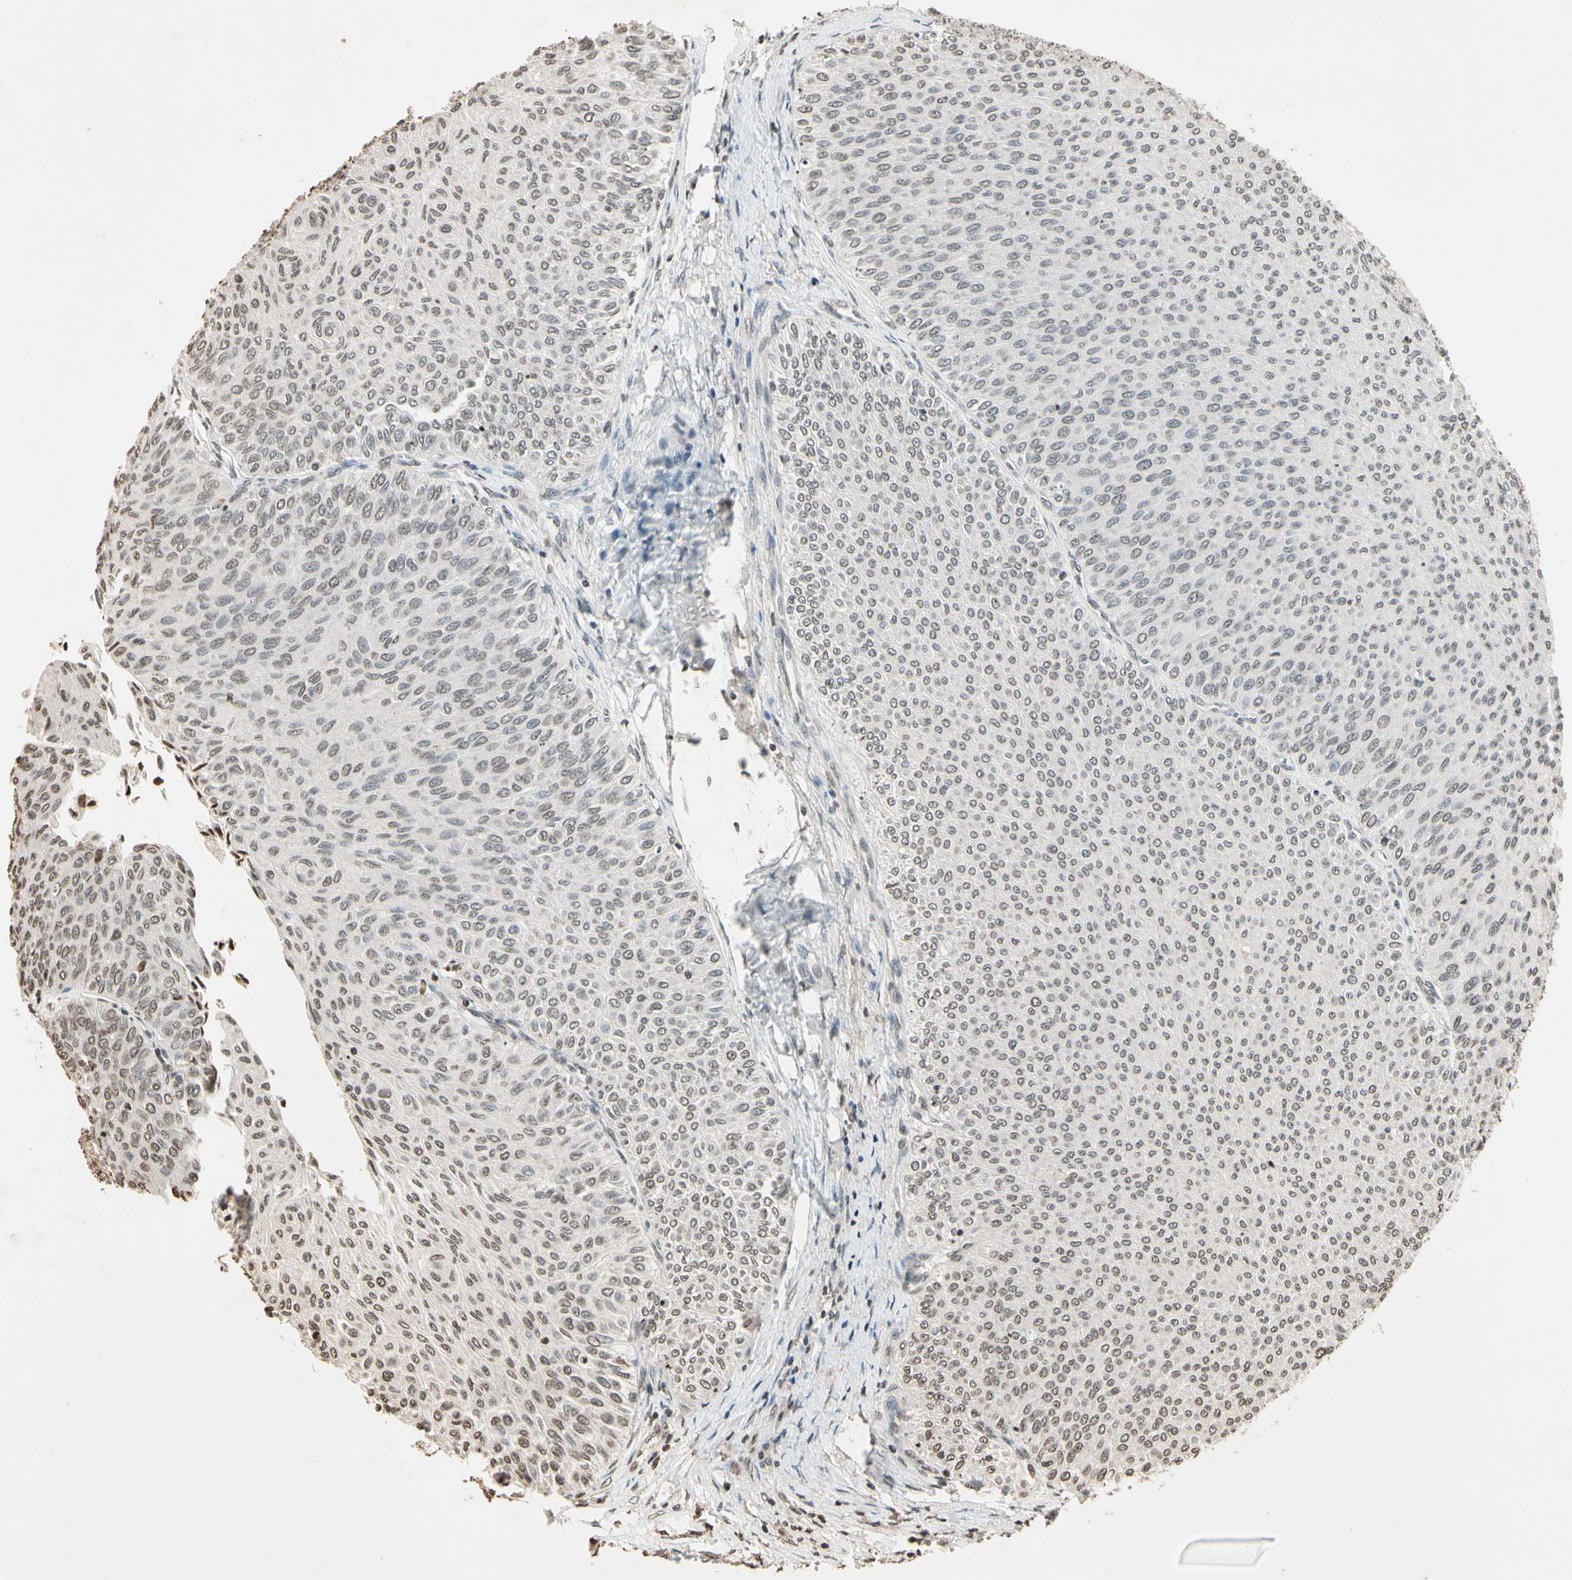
{"staining": {"intensity": "negative", "quantity": "none", "location": "none"}, "tissue": "urothelial cancer", "cell_type": "Tumor cells", "image_type": "cancer", "snomed": [{"axis": "morphology", "description": "Urothelial carcinoma, Low grade"}, {"axis": "topography", "description": "Urinary bladder"}], "caption": "Immunohistochemical staining of urothelial cancer exhibits no significant positivity in tumor cells.", "gene": "TOP1", "patient": {"sex": "male", "age": 78}}